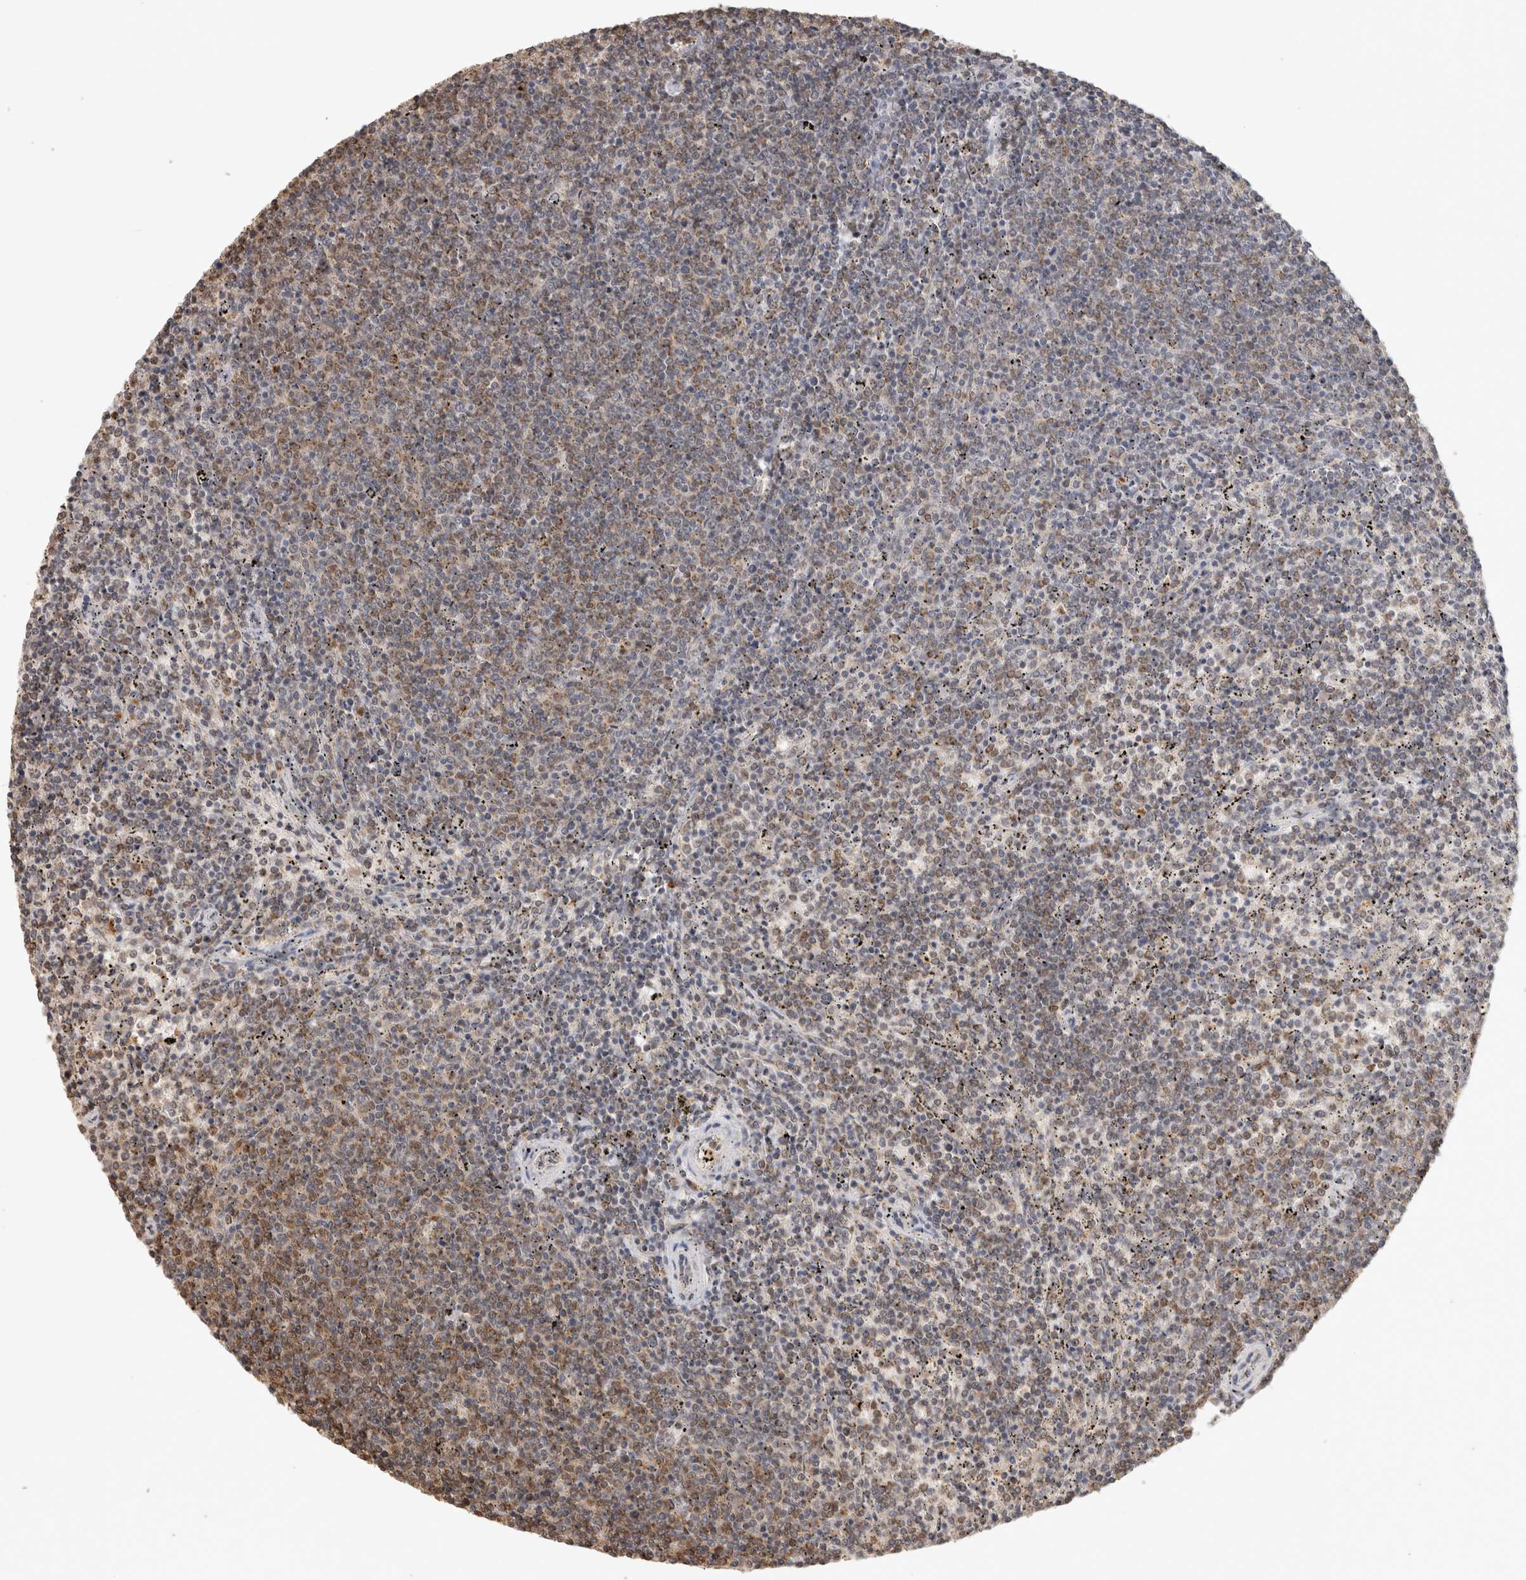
{"staining": {"intensity": "moderate", "quantity": "25%-75%", "location": "cytoplasmic/membranous"}, "tissue": "lymphoma", "cell_type": "Tumor cells", "image_type": "cancer", "snomed": [{"axis": "morphology", "description": "Malignant lymphoma, non-Hodgkin's type, Low grade"}, {"axis": "topography", "description": "Spleen"}], "caption": "Brown immunohistochemical staining in human lymphoma reveals moderate cytoplasmic/membranous staining in approximately 25%-75% of tumor cells.", "gene": "BNIP3L", "patient": {"sex": "female", "age": 50}}